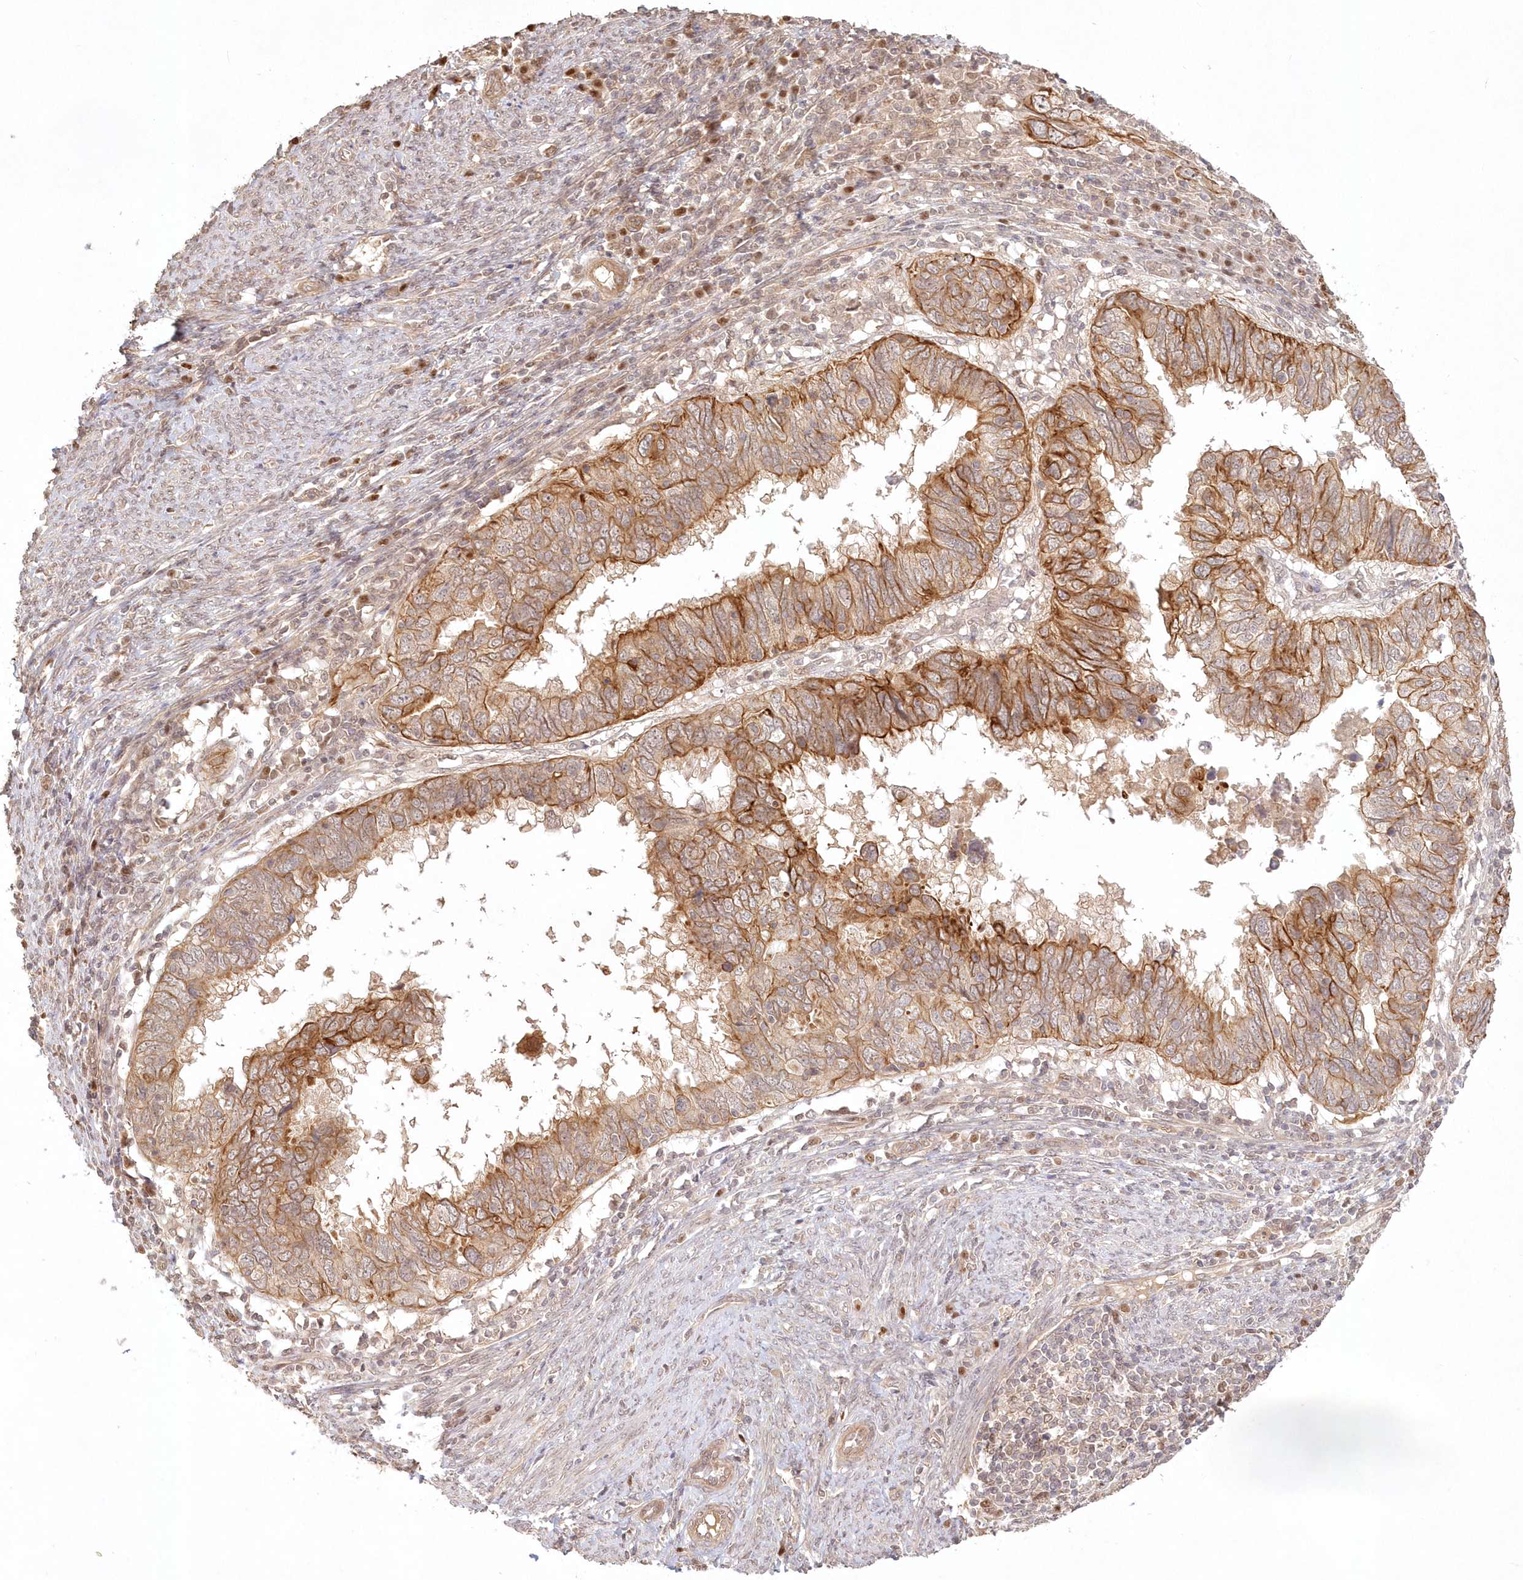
{"staining": {"intensity": "moderate", "quantity": ">75%", "location": "cytoplasmic/membranous"}, "tissue": "endometrial cancer", "cell_type": "Tumor cells", "image_type": "cancer", "snomed": [{"axis": "morphology", "description": "Adenocarcinoma, NOS"}, {"axis": "topography", "description": "Uterus"}], "caption": "DAB immunohistochemical staining of endometrial adenocarcinoma shows moderate cytoplasmic/membranous protein expression in approximately >75% of tumor cells.", "gene": "KIAA0232", "patient": {"sex": "female", "age": 77}}